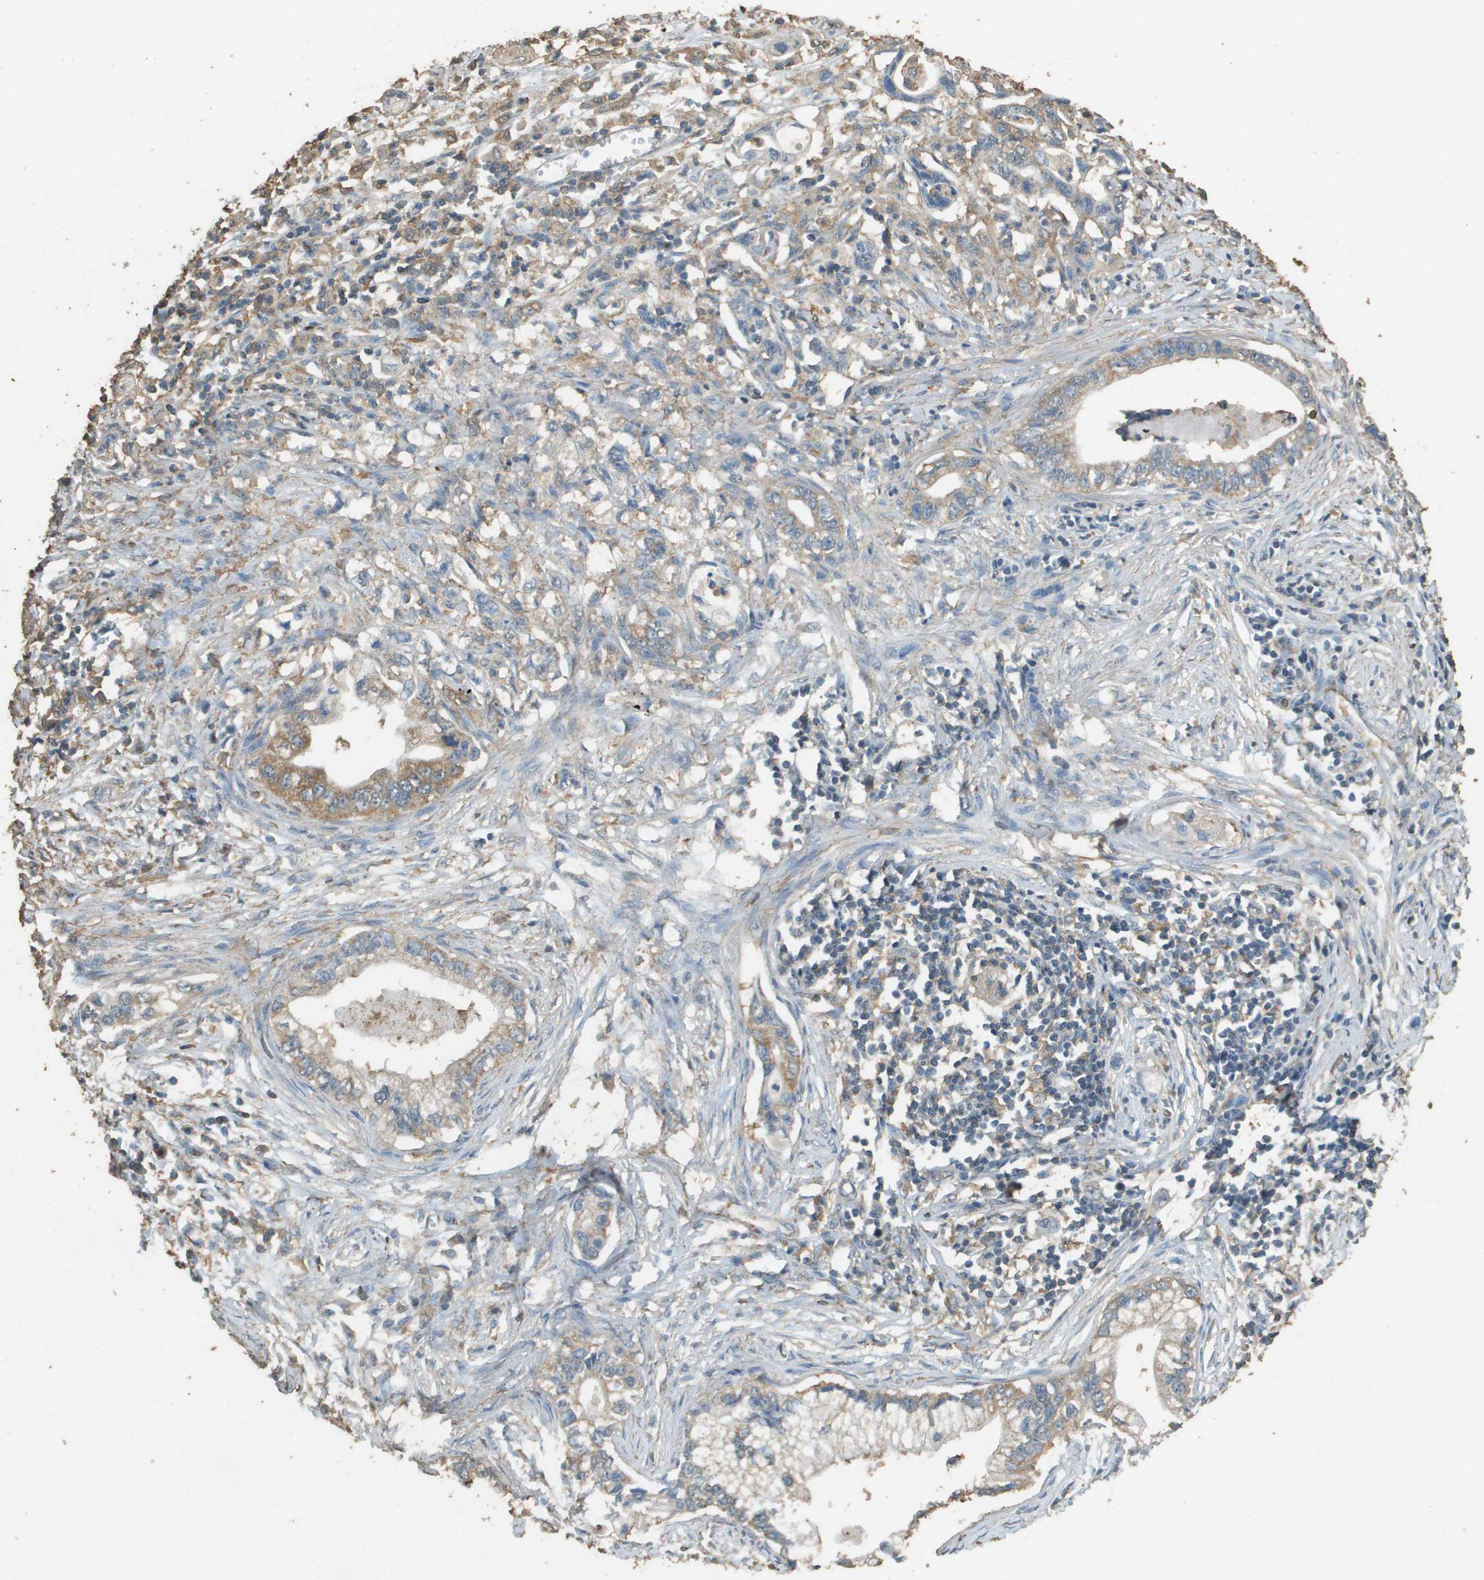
{"staining": {"intensity": "moderate", "quantity": "<25%", "location": "cytoplasmic/membranous"}, "tissue": "pancreatic cancer", "cell_type": "Tumor cells", "image_type": "cancer", "snomed": [{"axis": "morphology", "description": "Adenocarcinoma, NOS"}, {"axis": "topography", "description": "Pancreas"}], "caption": "Pancreatic cancer (adenocarcinoma) was stained to show a protein in brown. There is low levels of moderate cytoplasmic/membranous positivity in about <25% of tumor cells. (DAB (3,3'-diaminobenzidine) = brown stain, brightfield microscopy at high magnification).", "gene": "MS4A7", "patient": {"sex": "male", "age": 56}}